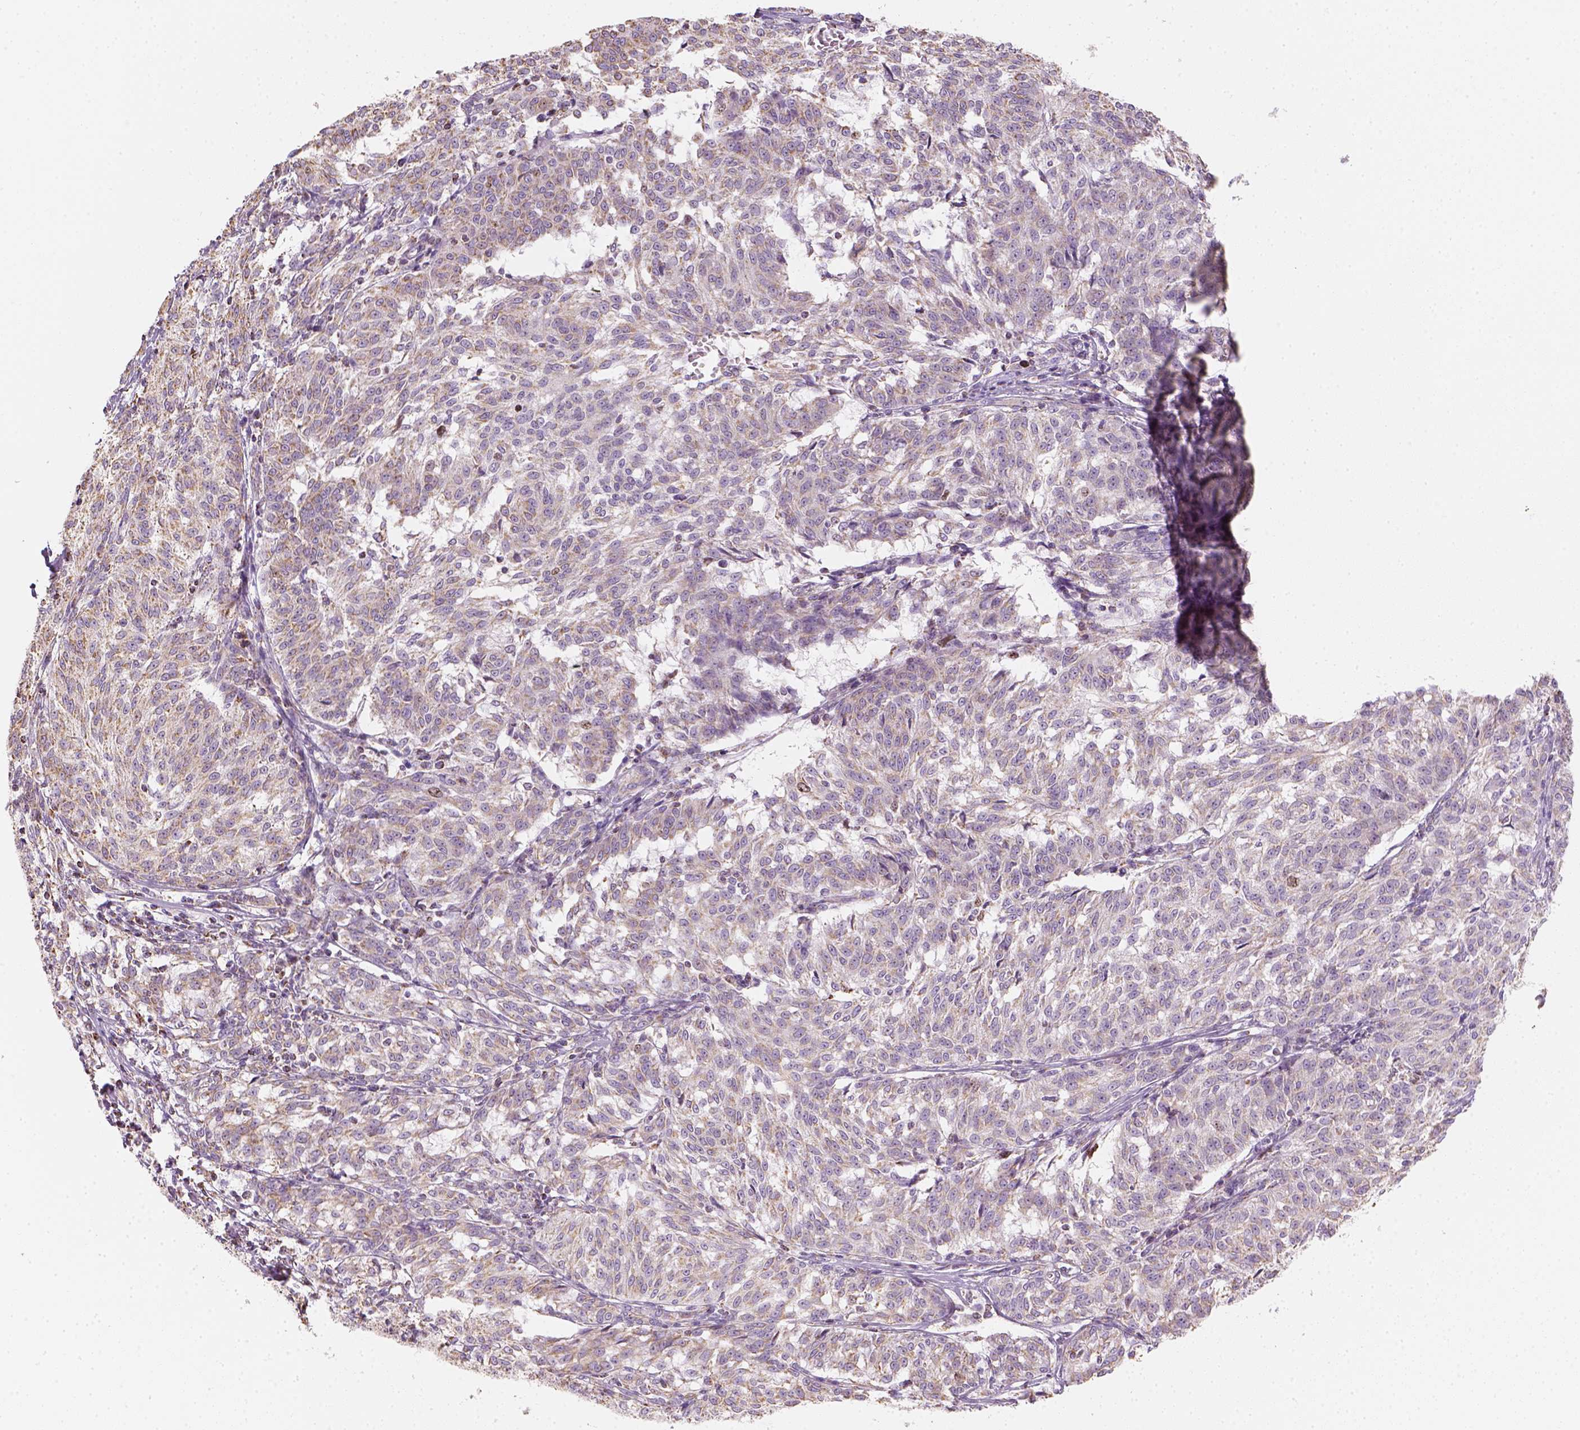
{"staining": {"intensity": "moderate", "quantity": ">75%", "location": "cytoplasmic/membranous"}, "tissue": "melanoma", "cell_type": "Tumor cells", "image_type": "cancer", "snomed": [{"axis": "morphology", "description": "Malignant melanoma, NOS"}, {"axis": "topography", "description": "Skin"}], "caption": "Immunohistochemistry staining of malignant melanoma, which shows medium levels of moderate cytoplasmic/membranous expression in about >75% of tumor cells indicating moderate cytoplasmic/membranous protein positivity. The staining was performed using DAB (brown) for protein detection and nuclei were counterstained in hematoxylin (blue).", "gene": "LCA5", "patient": {"sex": "female", "age": 72}}